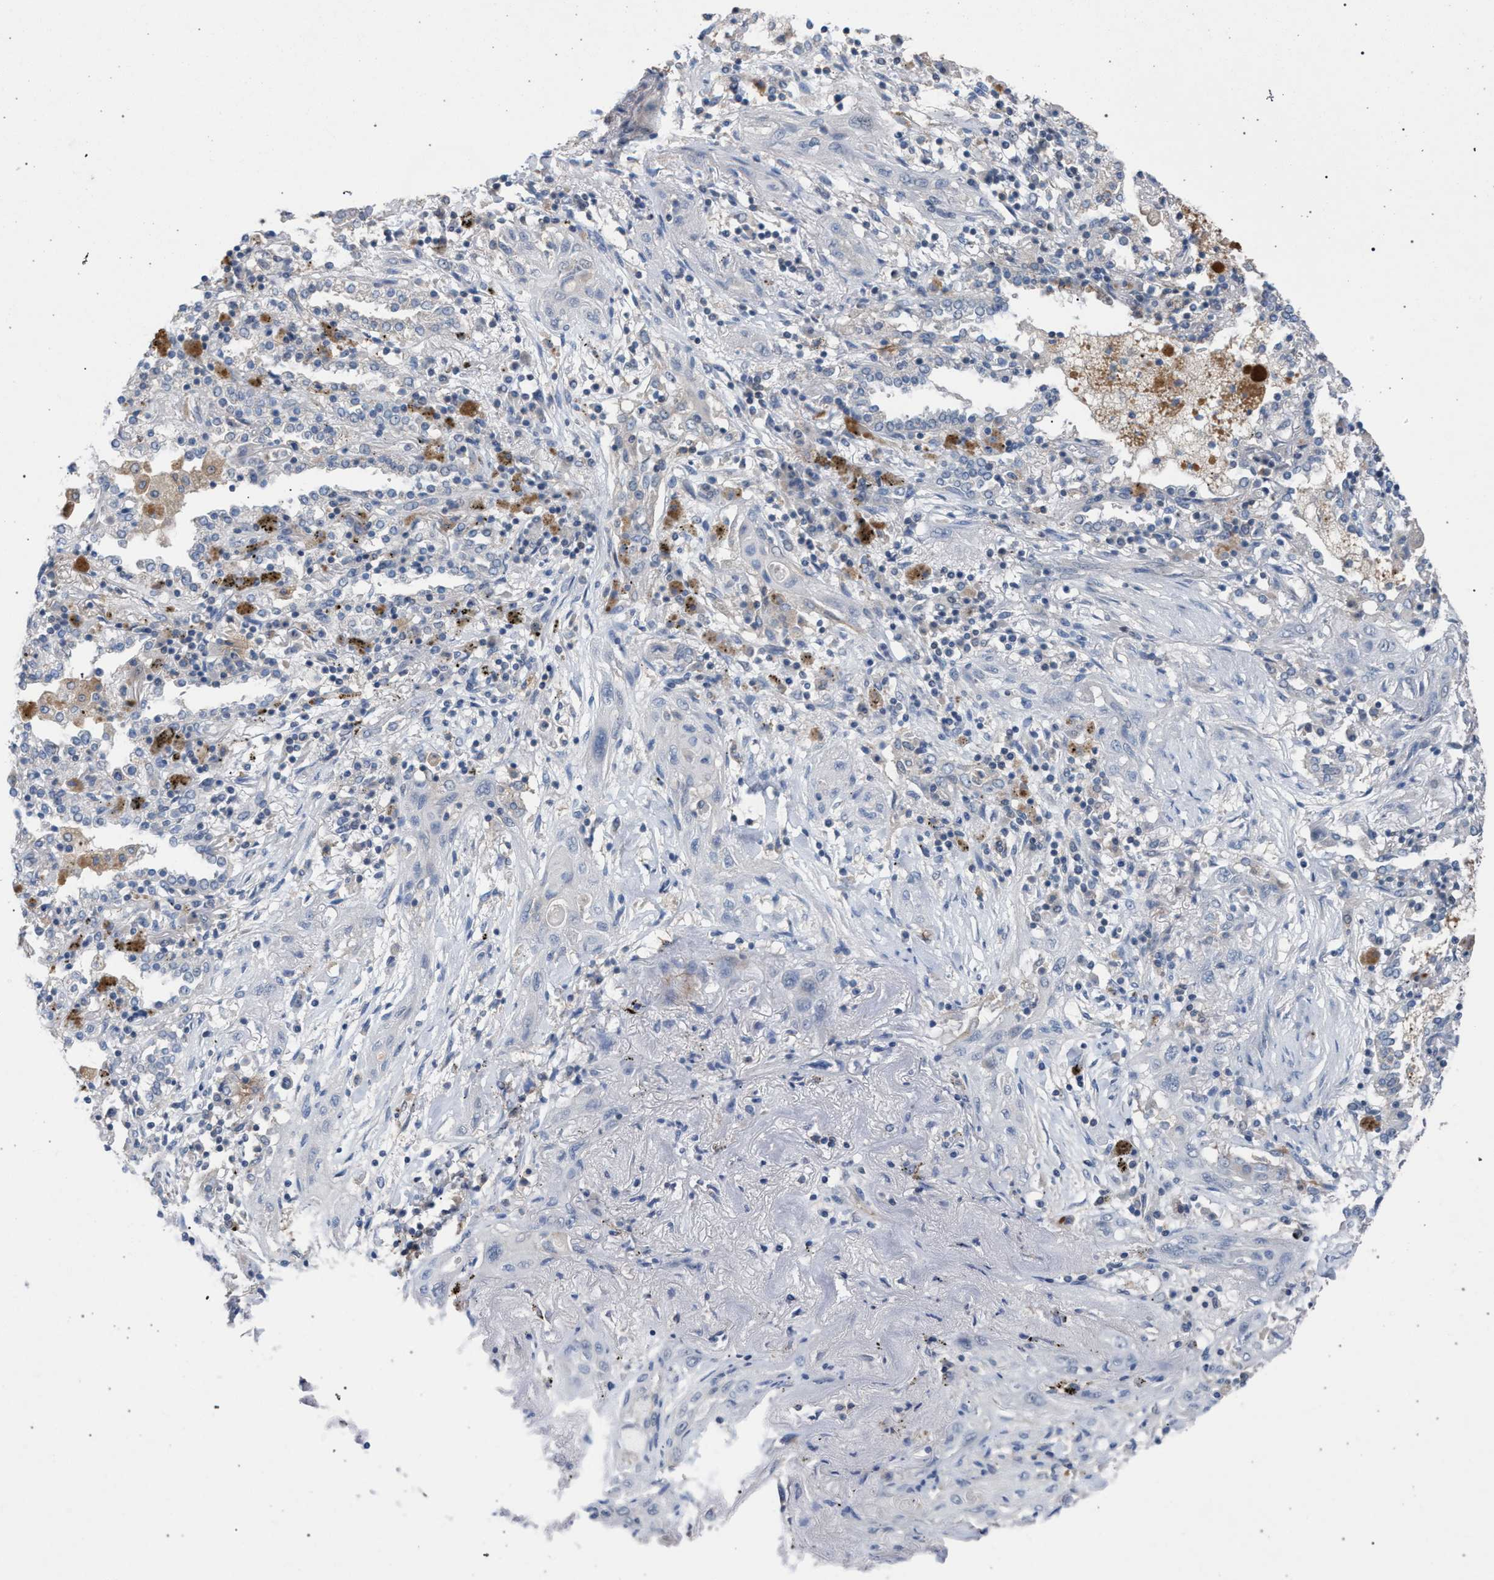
{"staining": {"intensity": "negative", "quantity": "none", "location": "none"}, "tissue": "lung cancer", "cell_type": "Tumor cells", "image_type": "cancer", "snomed": [{"axis": "morphology", "description": "Squamous cell carcinoma, NOS"}, {"axis": "topography", "description": "Lung"}], "caption": "Immunohistochemistry image of neoplastic tissue: lung cancer stained with DAB shows no significant protein staining in tumor cells. The staining is performed using DAB (3,3'-diaminobenzidine) brown chromogen with nuclei counter-stained in using hematoxylin.", "gene": "TECPR1", "patient": {"sex": "female", "age": 47}}